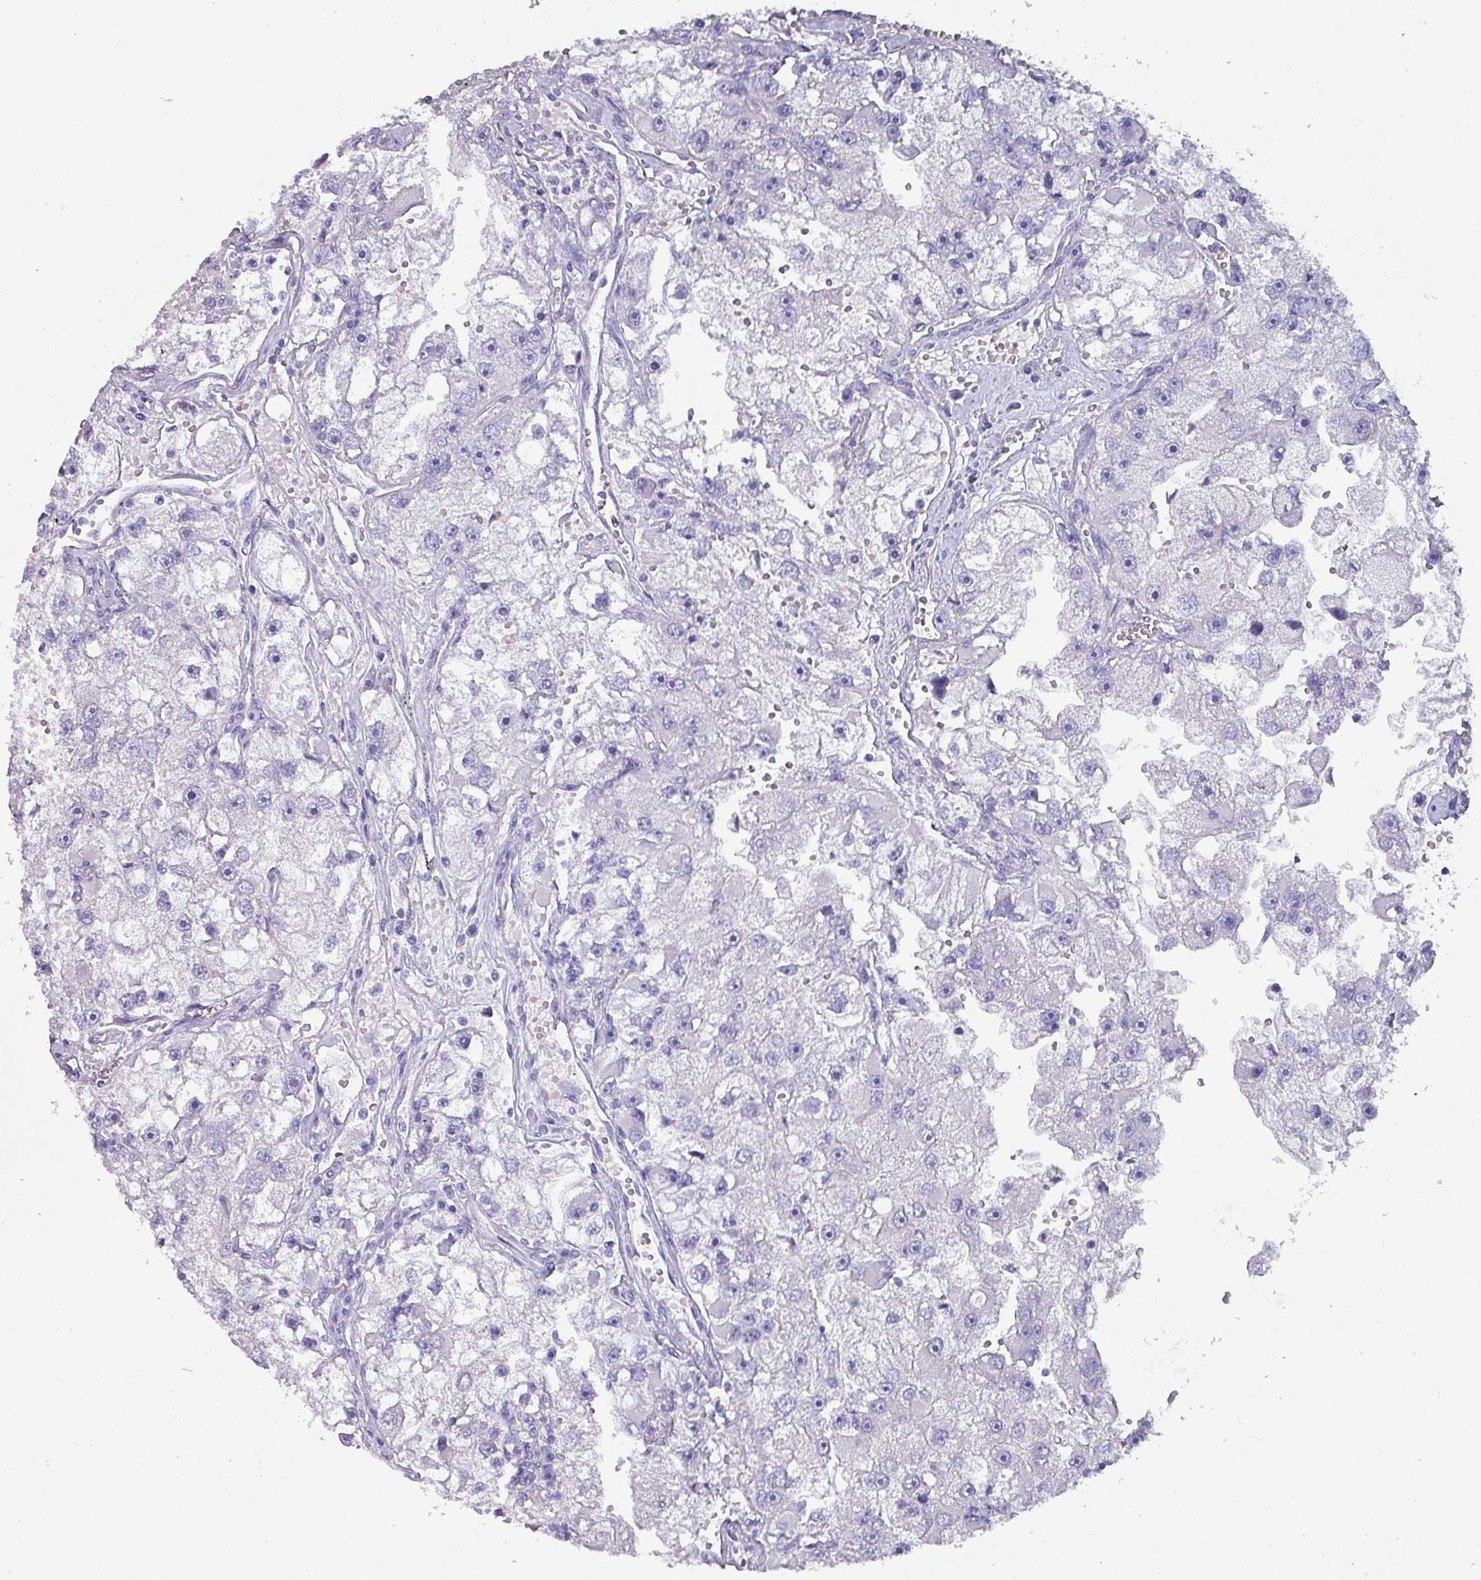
{"staining": {"intensity": "negative", "quantity": "none", "location": "none"}, "tissue": "renal cancer", "cell_type": "Tumor cells", "image_type": "cancer", "snomed": [{"axis": "morphology", "description": "Adenocarcinoma, NOS"}, {"axis": "topography", "description": "Kidney"}], "caption": "Micrograph shows no protein staining in tumor cells of renal cancer tissue. The staining was performed using DAB to visualize the protein expression in brown, while the nuclei were stained in blue with hematoxylin (Magnification: 20x).", "gene": "INS-IGF2", "patient": {"sex": "male", "age": 63}}